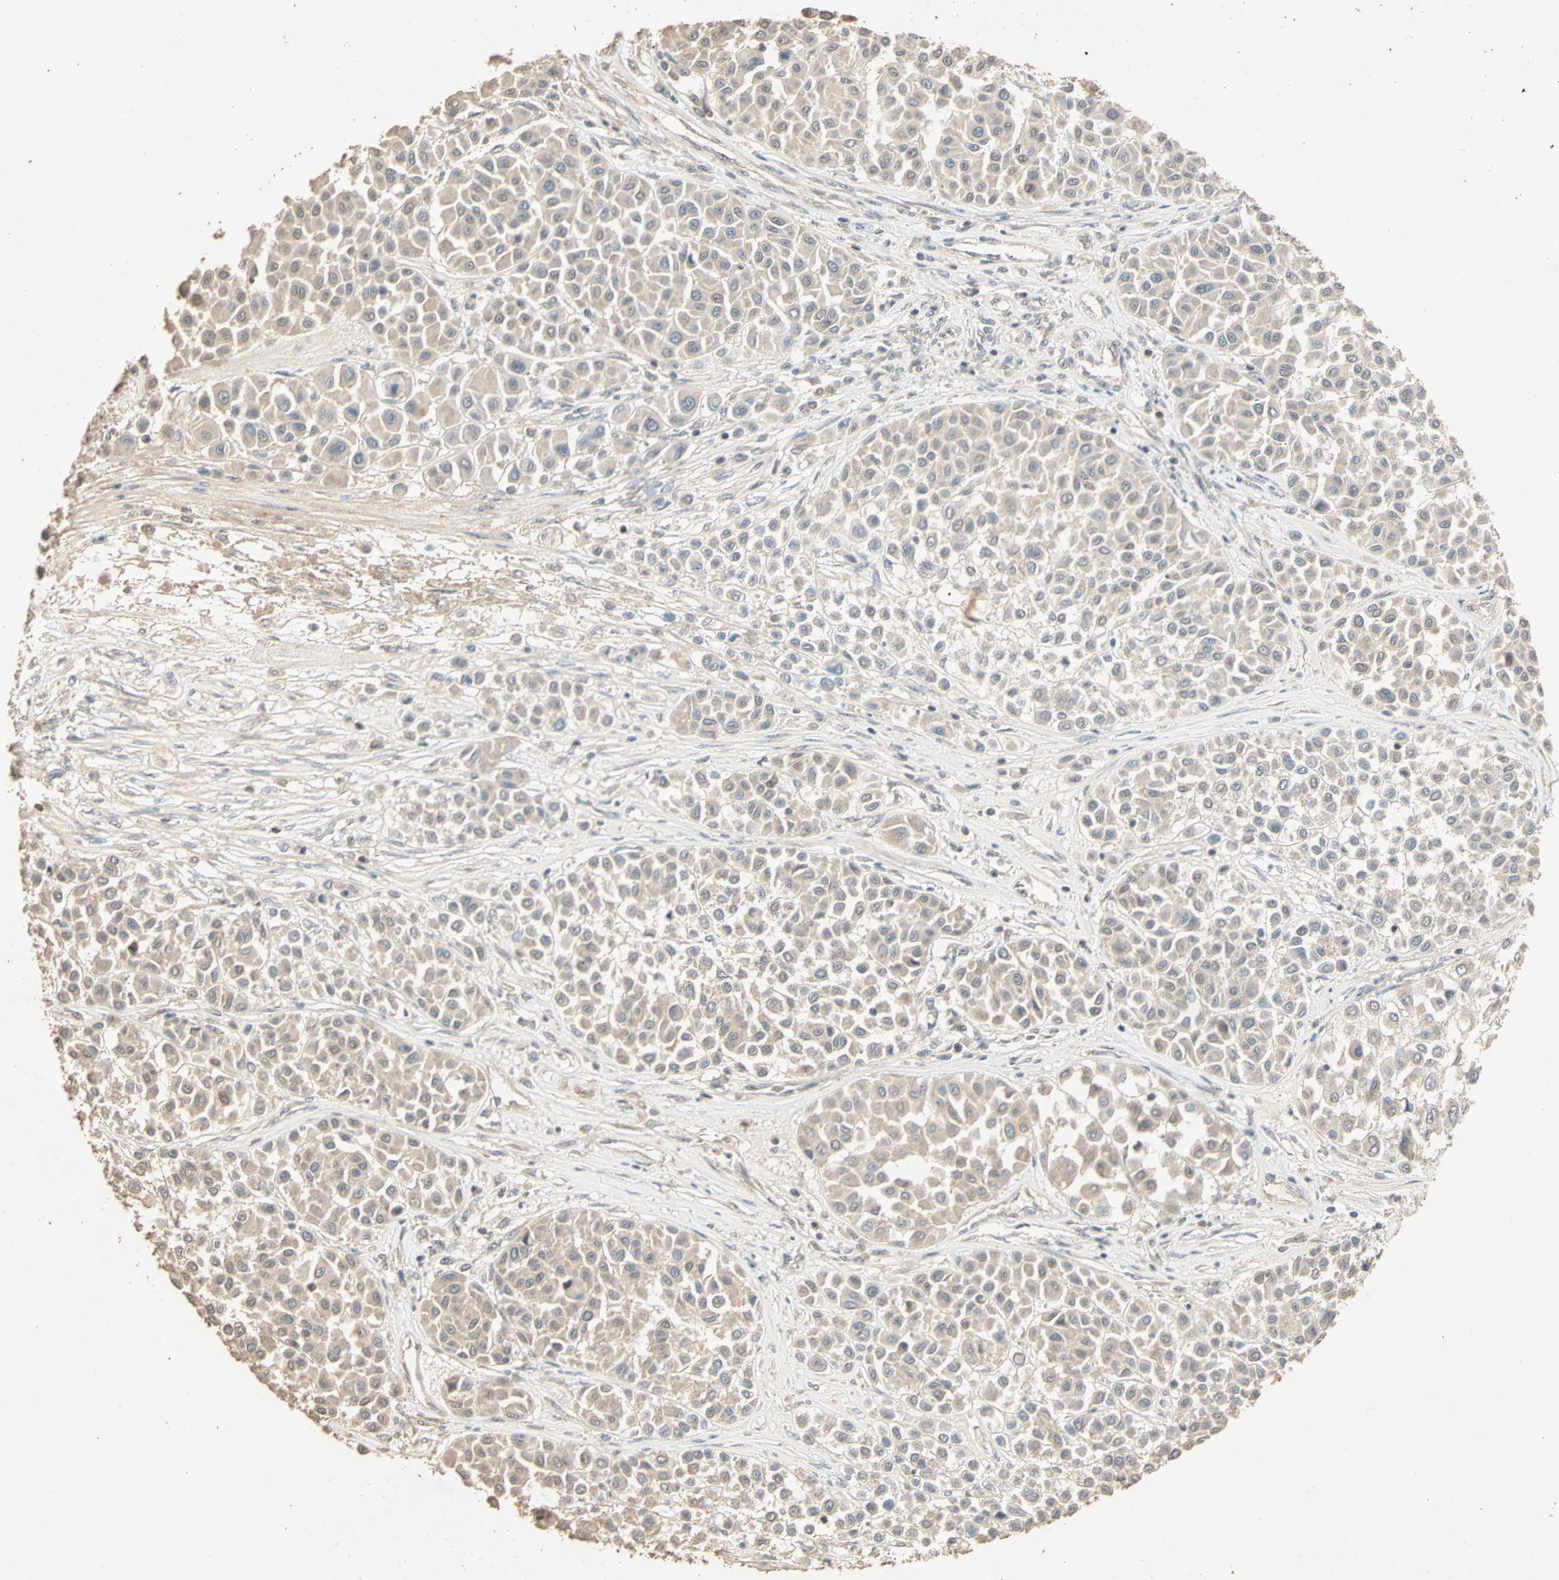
{"staining": {"intensity": "weak", "quantity": ">75%", "location": "cytoplasmic/membranous,nuclear"}, "tissue": "melanoma", "cell_type": "Tumor cells", "image_type": "cancer", "snomed": [{"axis": "morphology", "description": "Malignant melanoma, Metastatic site"}, {"axis": "topography", "description": "Soft tissue"}], "caption": "IHC (DAB) staining of human malignant melanoma (metastatic site) displays weak cytoplasmic/membranous and nuclear protein positivity in approximately >75% of tumor cells. The protein is stained brown, and the nuclei are stained in blue (DAB (3,3'-diaminobenzidine) IHC with brightfield microscopy, high magnification).", "gene": "ZBTB33", "patient": {"sex": "male", "age": 41}}